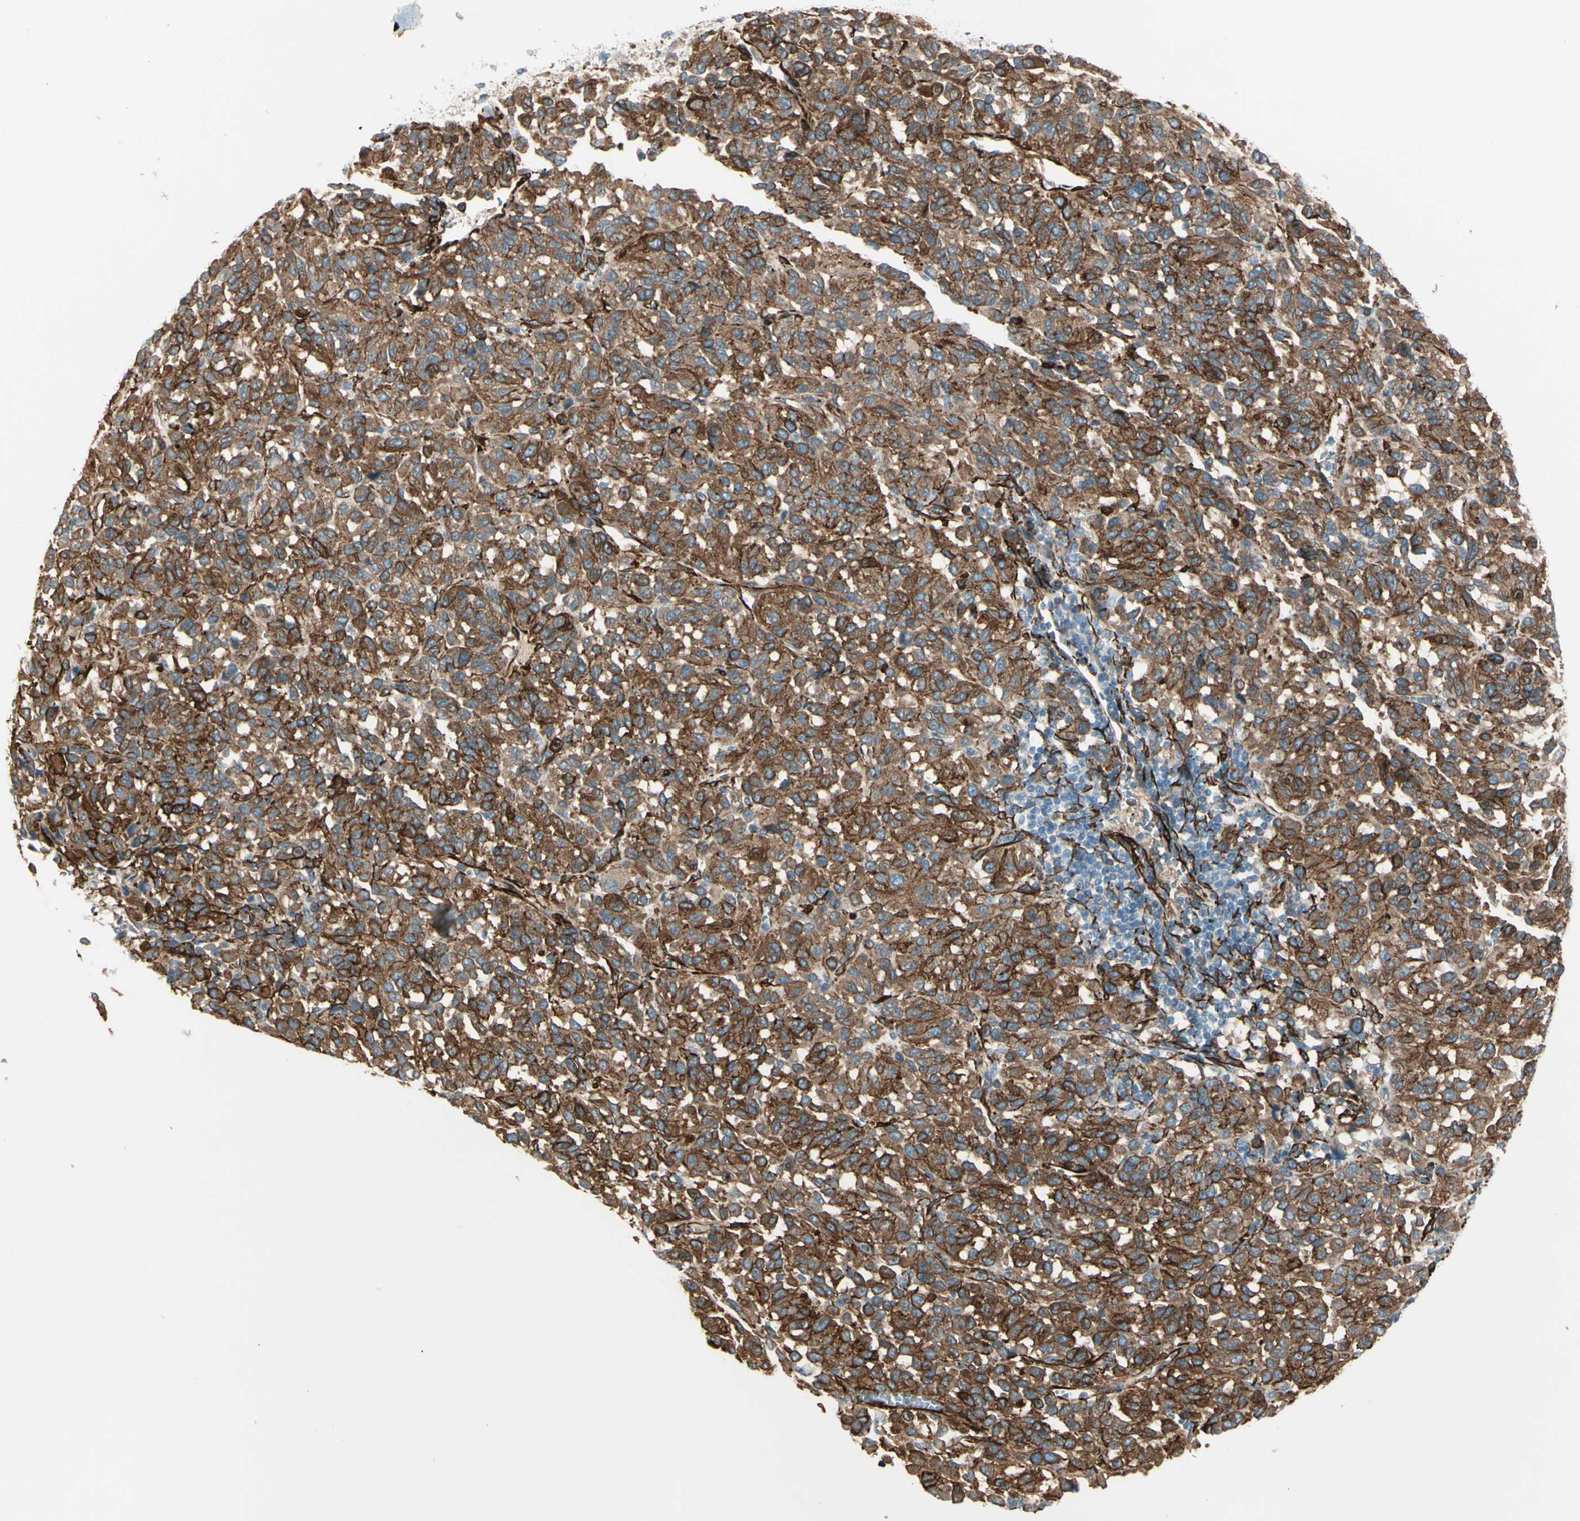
{"staining": {"intensity": "strong", "quantity": ">75%", "location": "cytoplasmic/membranous"}, "tissue": "melanoma", "cell_type": "Tumor cells", "image_type": "cancer", "snomed": [{"axis": "morphology", "description": "Malignant melanoma, Metastatic site"}, {"axis": "topography", "description": "Lung"}], "caption": "Immunohistochemistry (IHC) of malignant melanoma (metastatic site) displays high levels of strong cytoplasmic/membranous staining in approximately >75% of tumor cells.", "gene": "CALD1", "patient": {"sex": "male", "age": 64}}